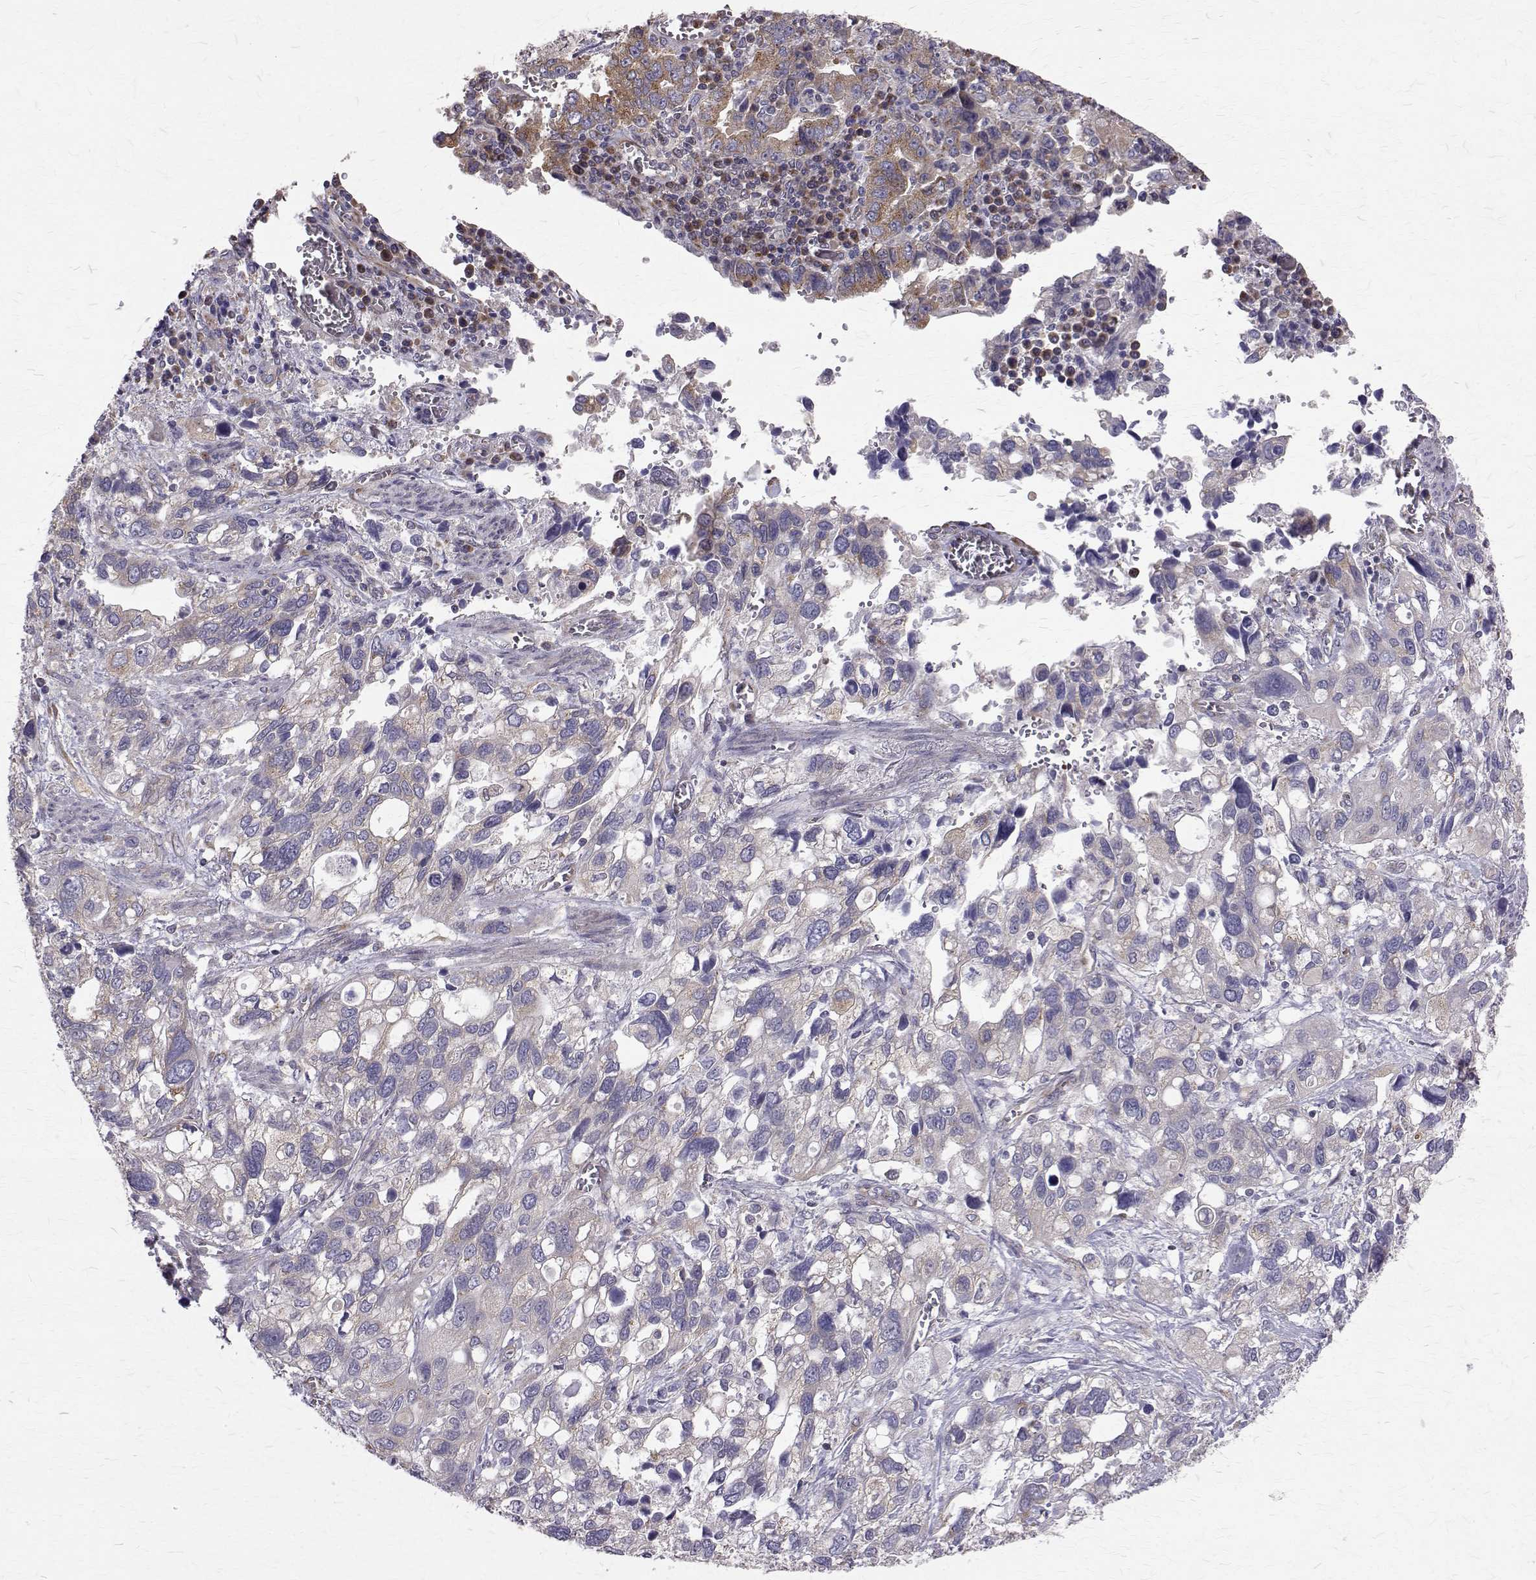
{"staining": {"intensity": "weak", "quantity": "<25%", "location": "cytoplasmic/membranous"}, "tissue": "stomach cancer", "cell_type": "Tumor cells", "image_type": "cancer", "snomed": [{"axis": "morphology", "description": "Adenocarcinoma, NOS"}, {"axis": "topography", "description": "Stomach, upper"}], "caption": "Immunohistochemistry (IHC) of human adenocarcinoma (stomach) shows no expression in tumor cells. (DAB IHC with hematoxylin counter stain).", "gene": "ARFGAP1", "patient": {"sex": "female", "age": 81}}